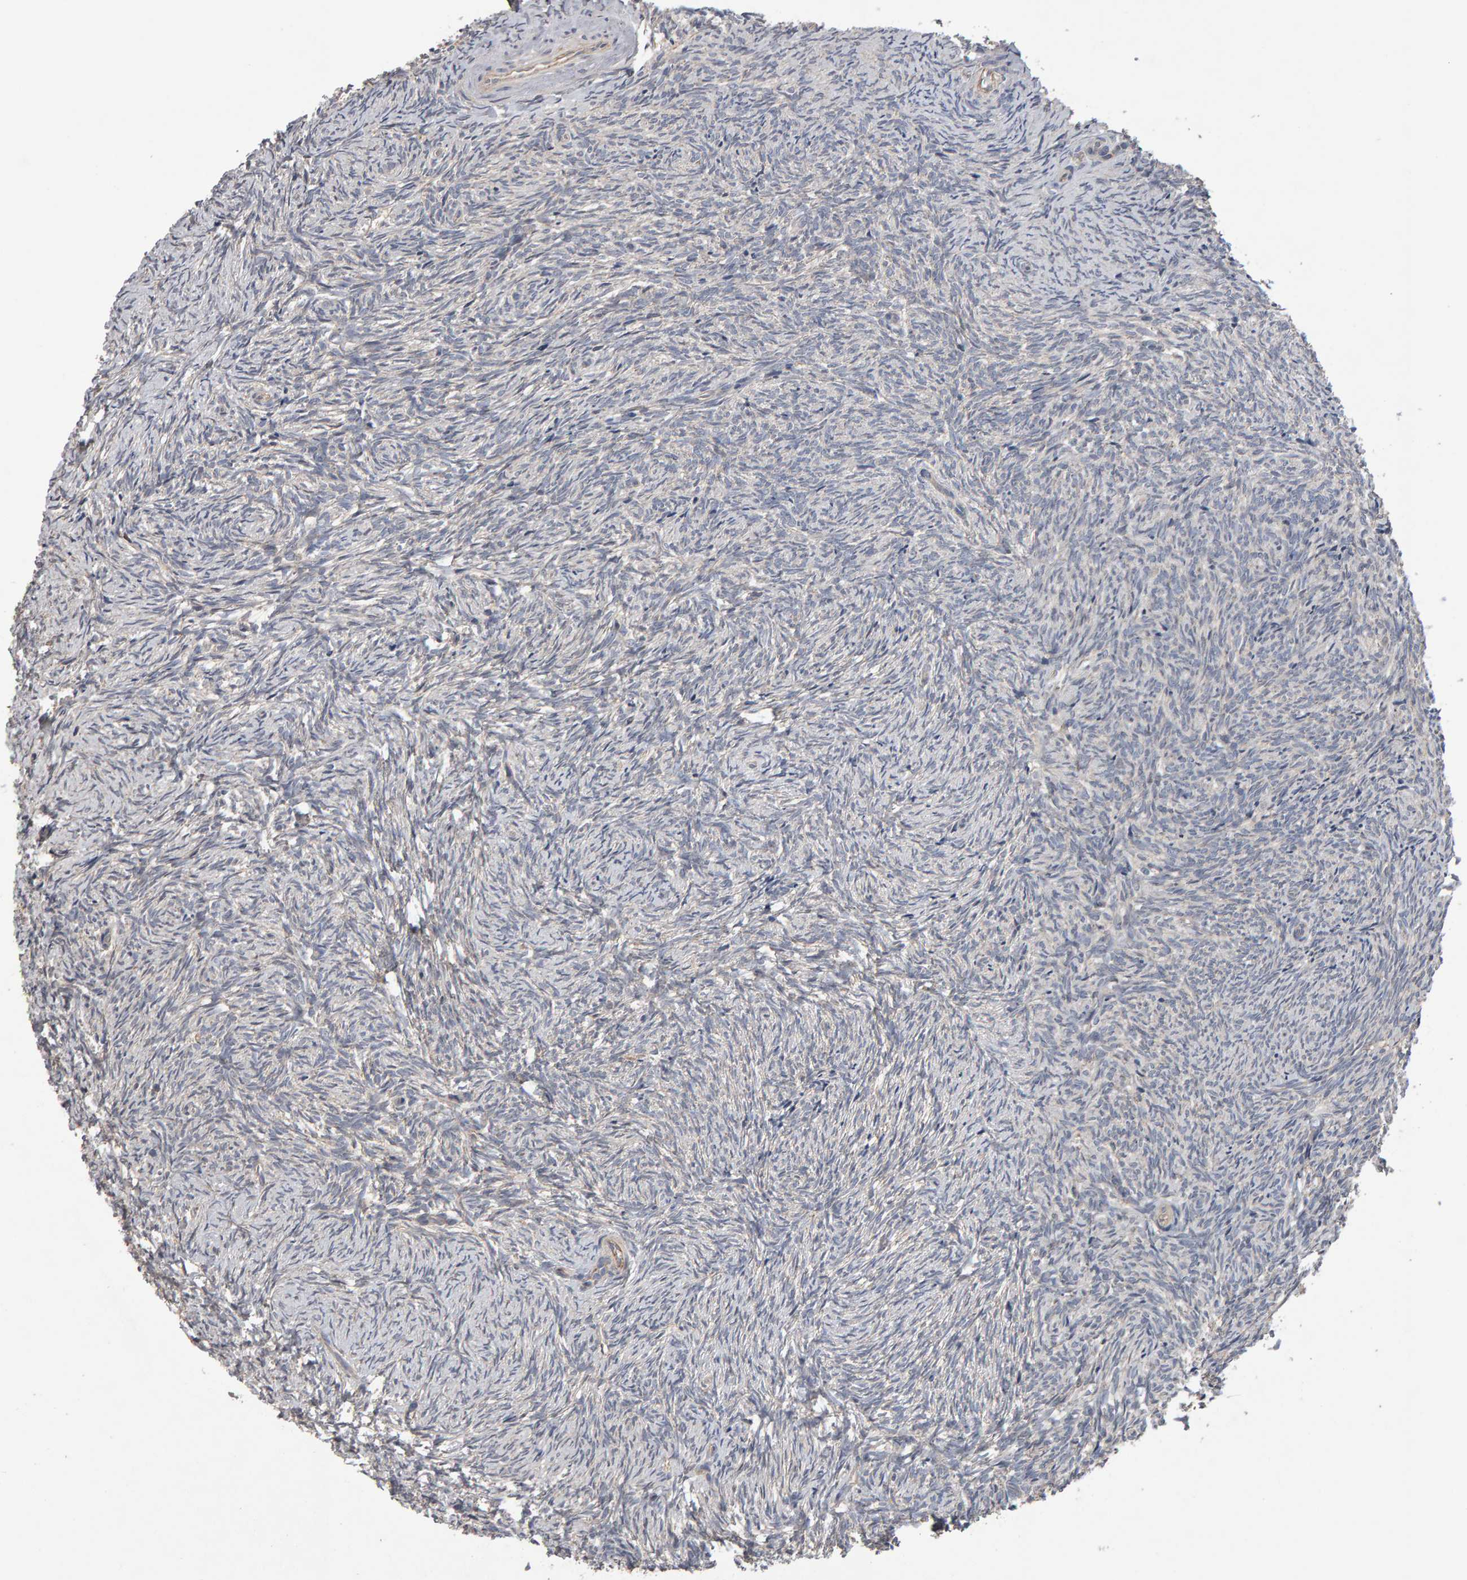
{"staining": {"intensity": "negative", "quantity": "none", "location": "none"}, "tissue": "ovary", "cell_type": "Ovarian stroma cells", "image_type": "normal", "snomed": [{"axis": "morphology", "description": "Normal tissue, NOS"}, {"axis": "topography", "description": "Ovary"}], "caption": "Immunohistochemistry of normal human ovary reveals no expression in ovarian stroma cells.", "gene": "COASY", "patient": {"sex": "female", "age": 41}}